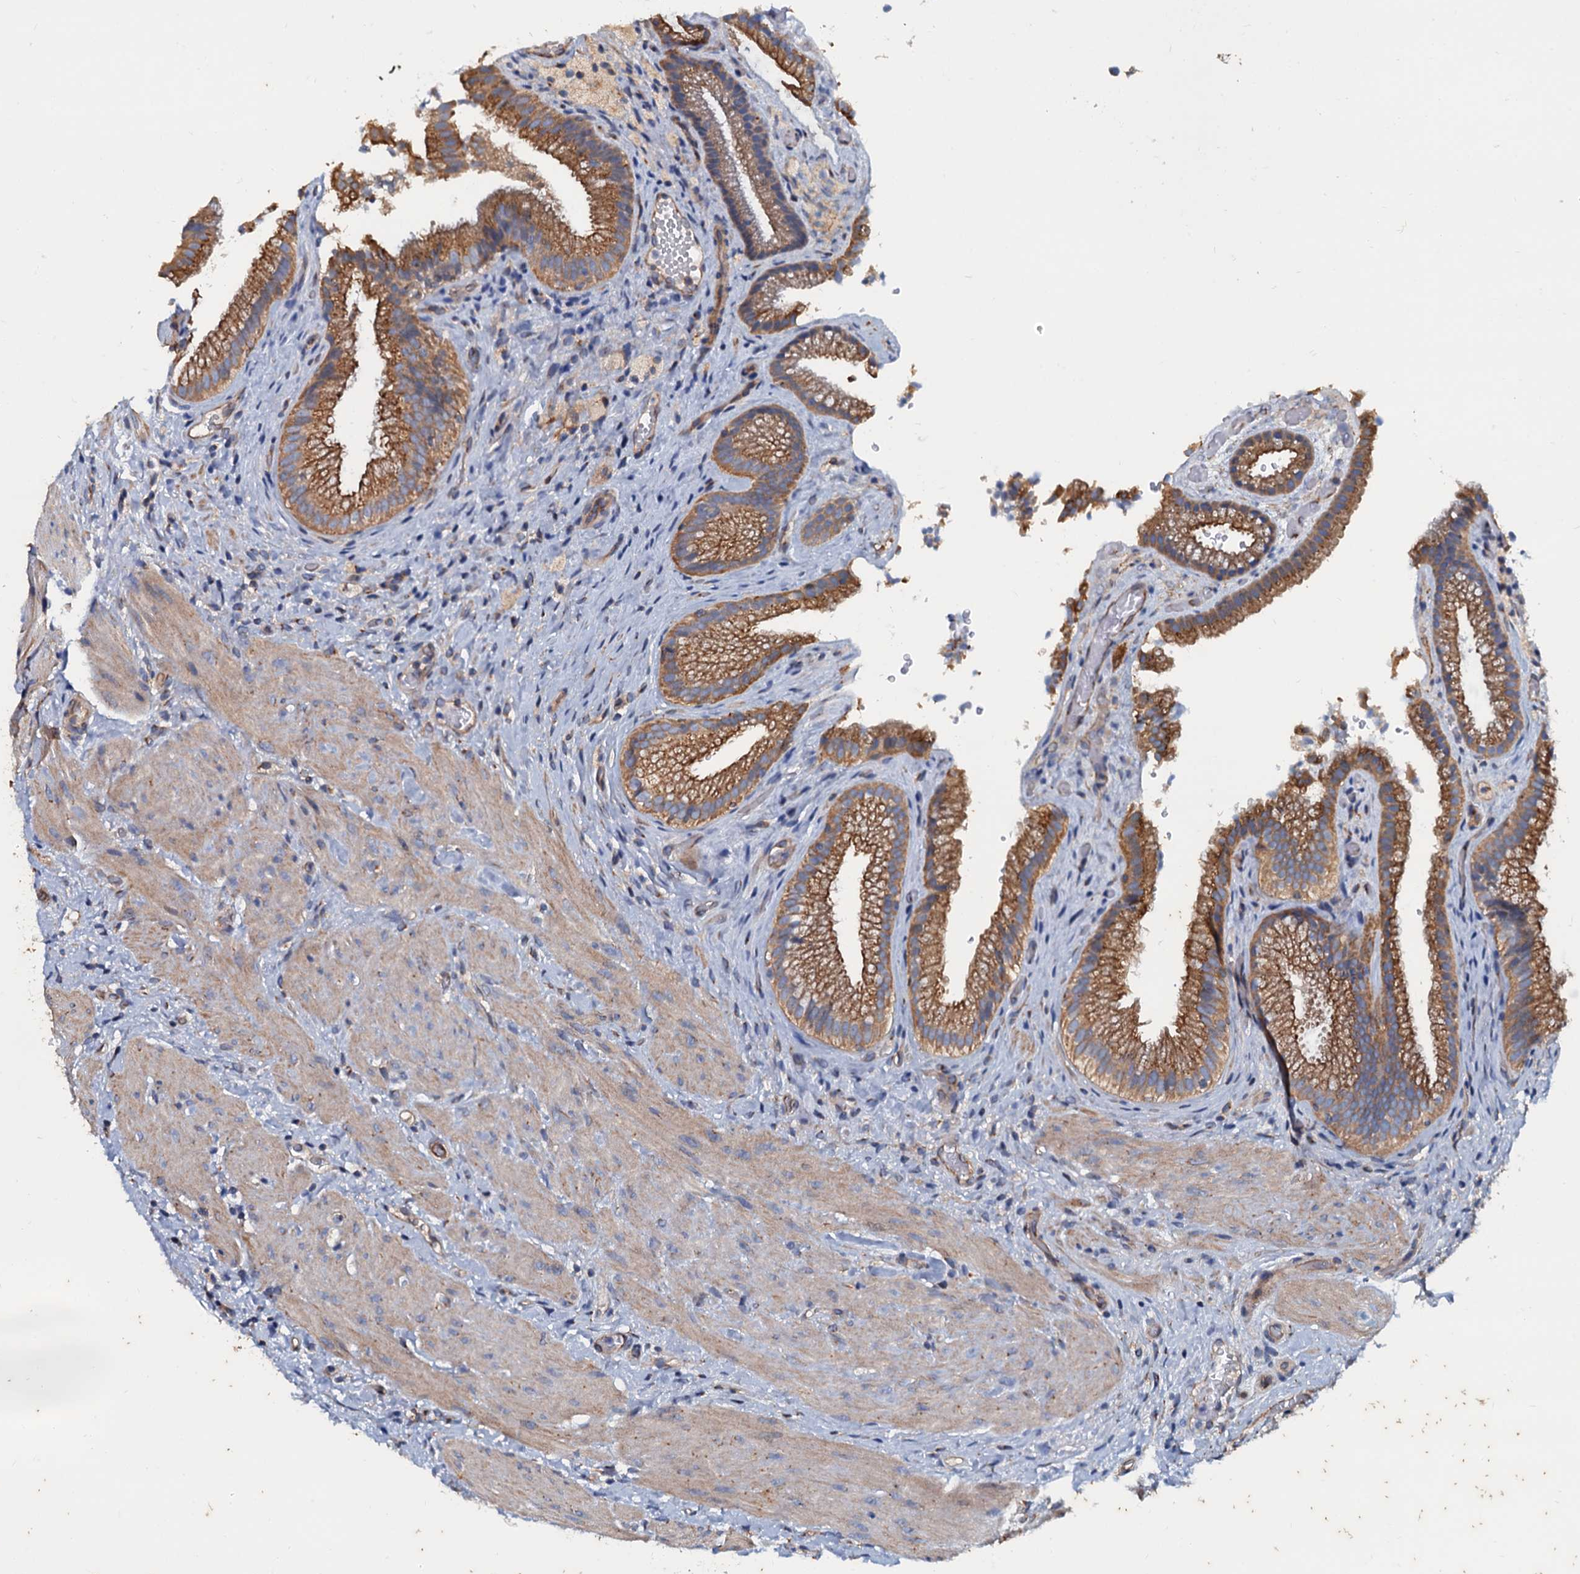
{"staining": {"intensity": "moderate", "quantity": ">75%", "location": "cytoplasmic/membranous"}, "tissue": "gallbladder", "cell_type": "Glandular cells", "image_type": "normal", "snomed": [{"axis": "morphology", "description": "Normal tissue, NOS"}, {"axis": "morphology", "description": "Inflammation, NOS"}, {"axis": "topography", "description": "Gallbladder"}], "caption": "Immunohistochemistry photomicrograph of normal gallbladder: human gallbladder stained using immunohistochemistry (IHC) exhibits medium levels of moderate protein expression localized specifically in the cytoplasmic/membranous of glandular cells, appearing as a cytoplasmic/membranous brown color.", "gene": "NGRN", "patient": {"sex": "male", "age": 51}}